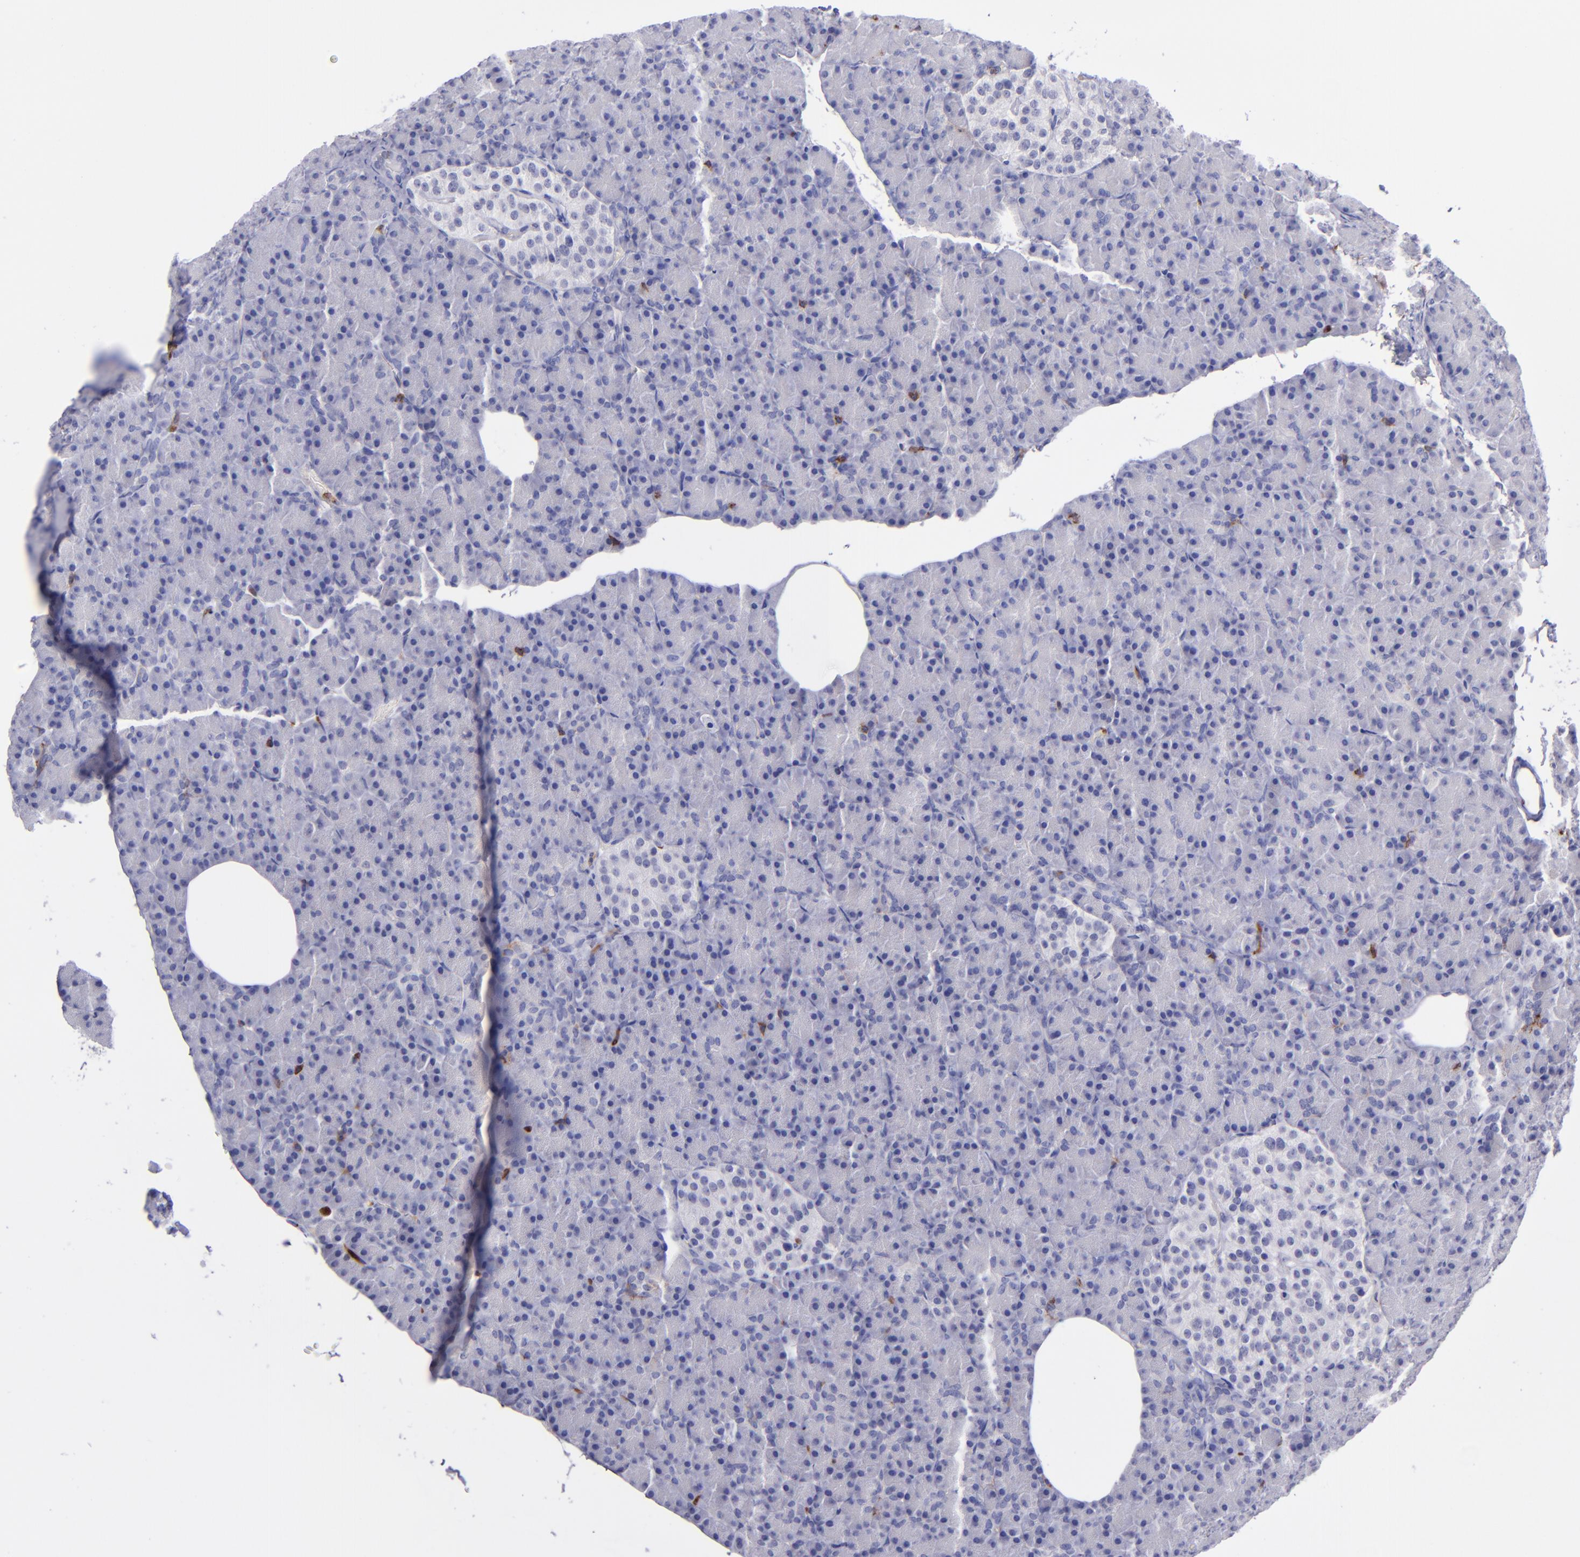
{"staining": {"intensity": "negative", "quantity": "none", "location": "none"}, "tissue": "pancreas", "cell_type": "Exocrine glandular cells", "image_type": "normal", "snomed": [{"axis": "morphology", "description": "Normal tissue, NOS"}, {"axis": "topography", "description": "Pancreas"}], "caption": "IHC photomicrograph of unremarkable human pancreas stained for a protein (brown), which shows no positivity in exocrine glandular cells. (Stains: DAB IHC with hematoxylin counter stain, Microscopy: brightfield microscopy at high magnification).", "gene": "ICAM3", "patient": {"sex": "female", "age": 43}}